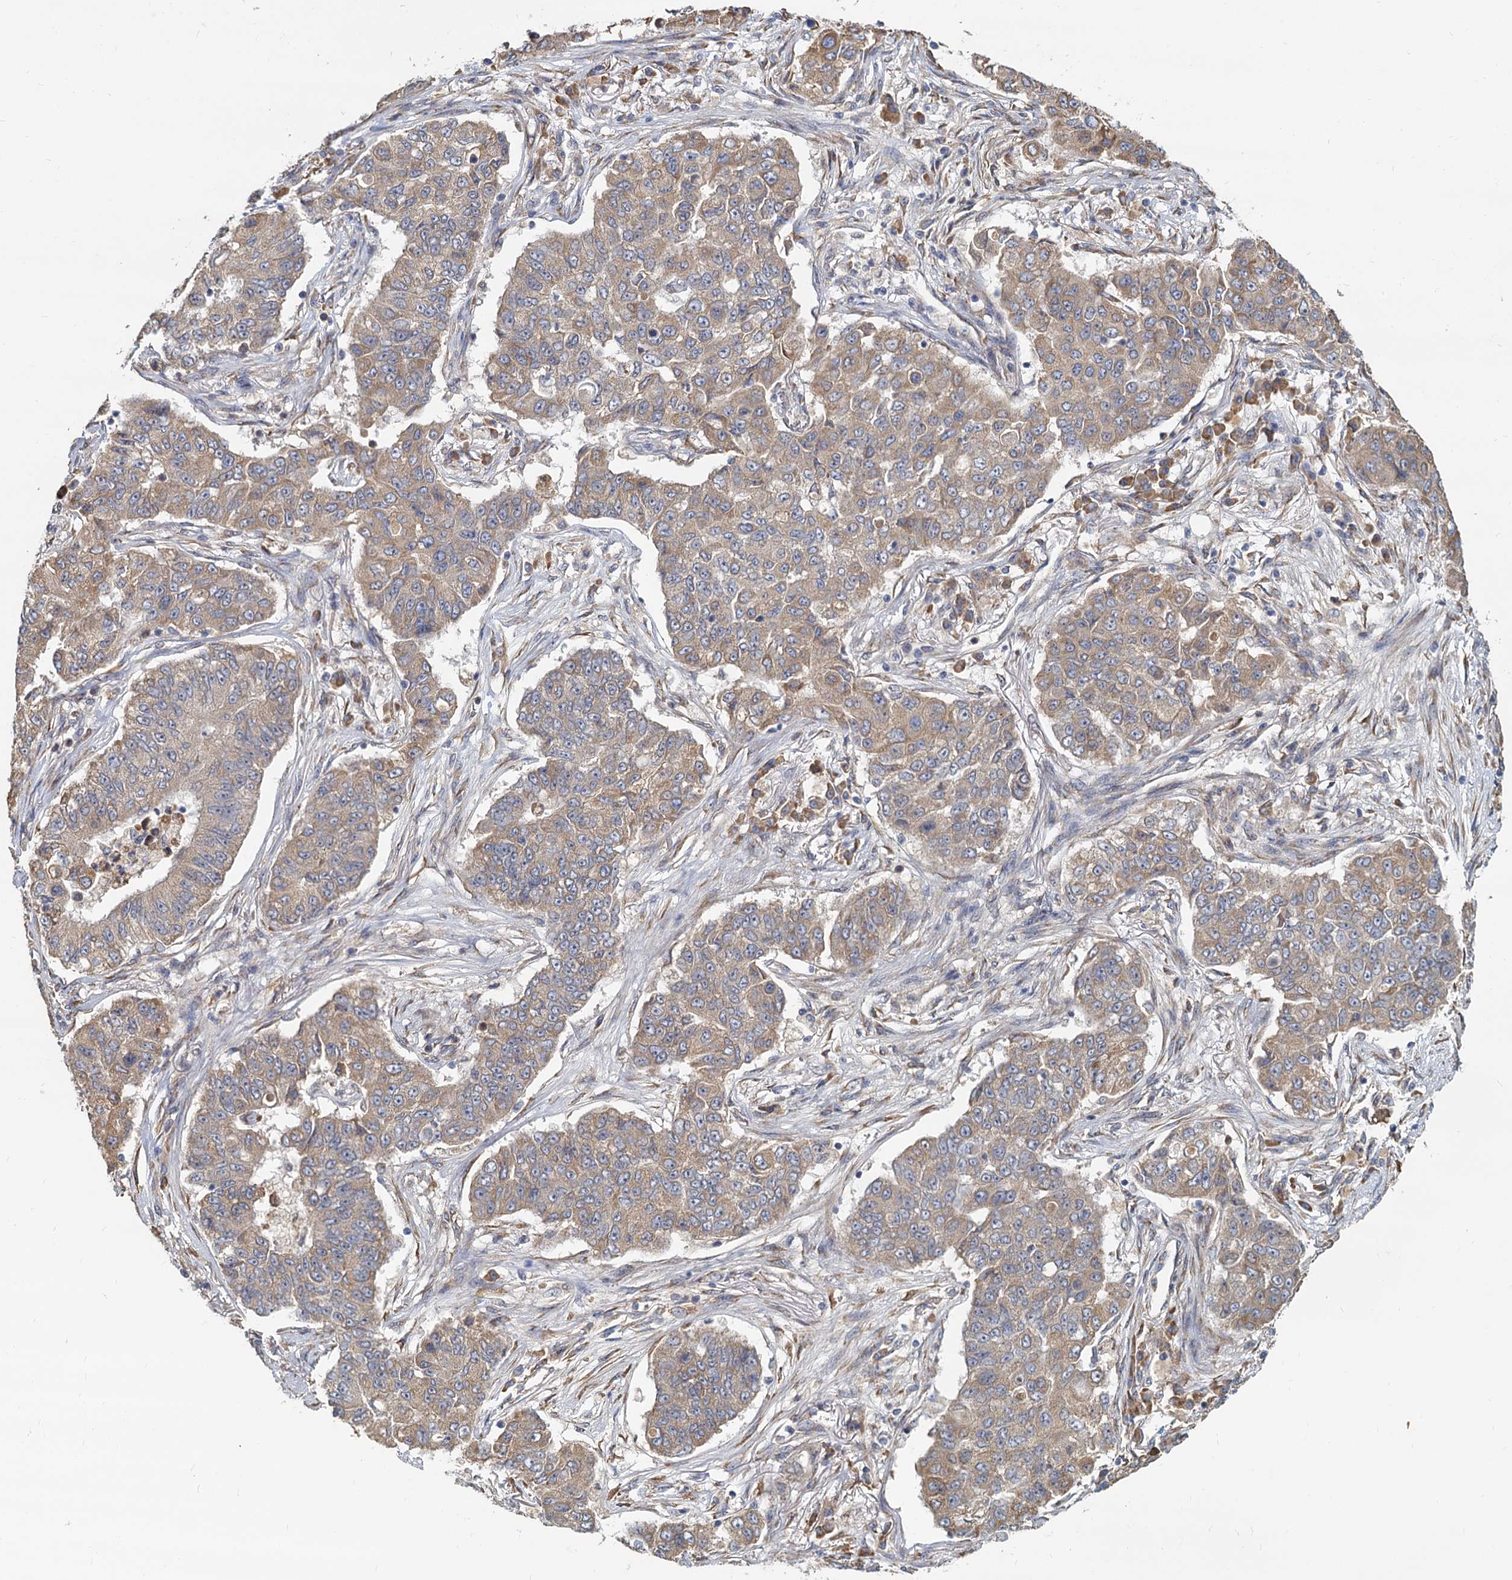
{"staining": {"intensity": "weak", "quantity": "25%-75%", "location": "cytoplasmic/membranous"}, "tissue": "lung cancer", "cell_type": "Tumor cells", "image_type": "cancer", "snomed": [{"axis": "morphology", "description": "Squamous cell carcinoma, NOS"}, {"axis": "topography", "description": "Lung"}], "caption": "Weak cytoplasmic/membranous expression for a protein is present in approximately 25%-75% of tumor cells of lung squamous cell carcinoma using immunohistochemistry (IHC).", "gene": "LRRC51", "patient": {"sex": "male", "age": 74}}